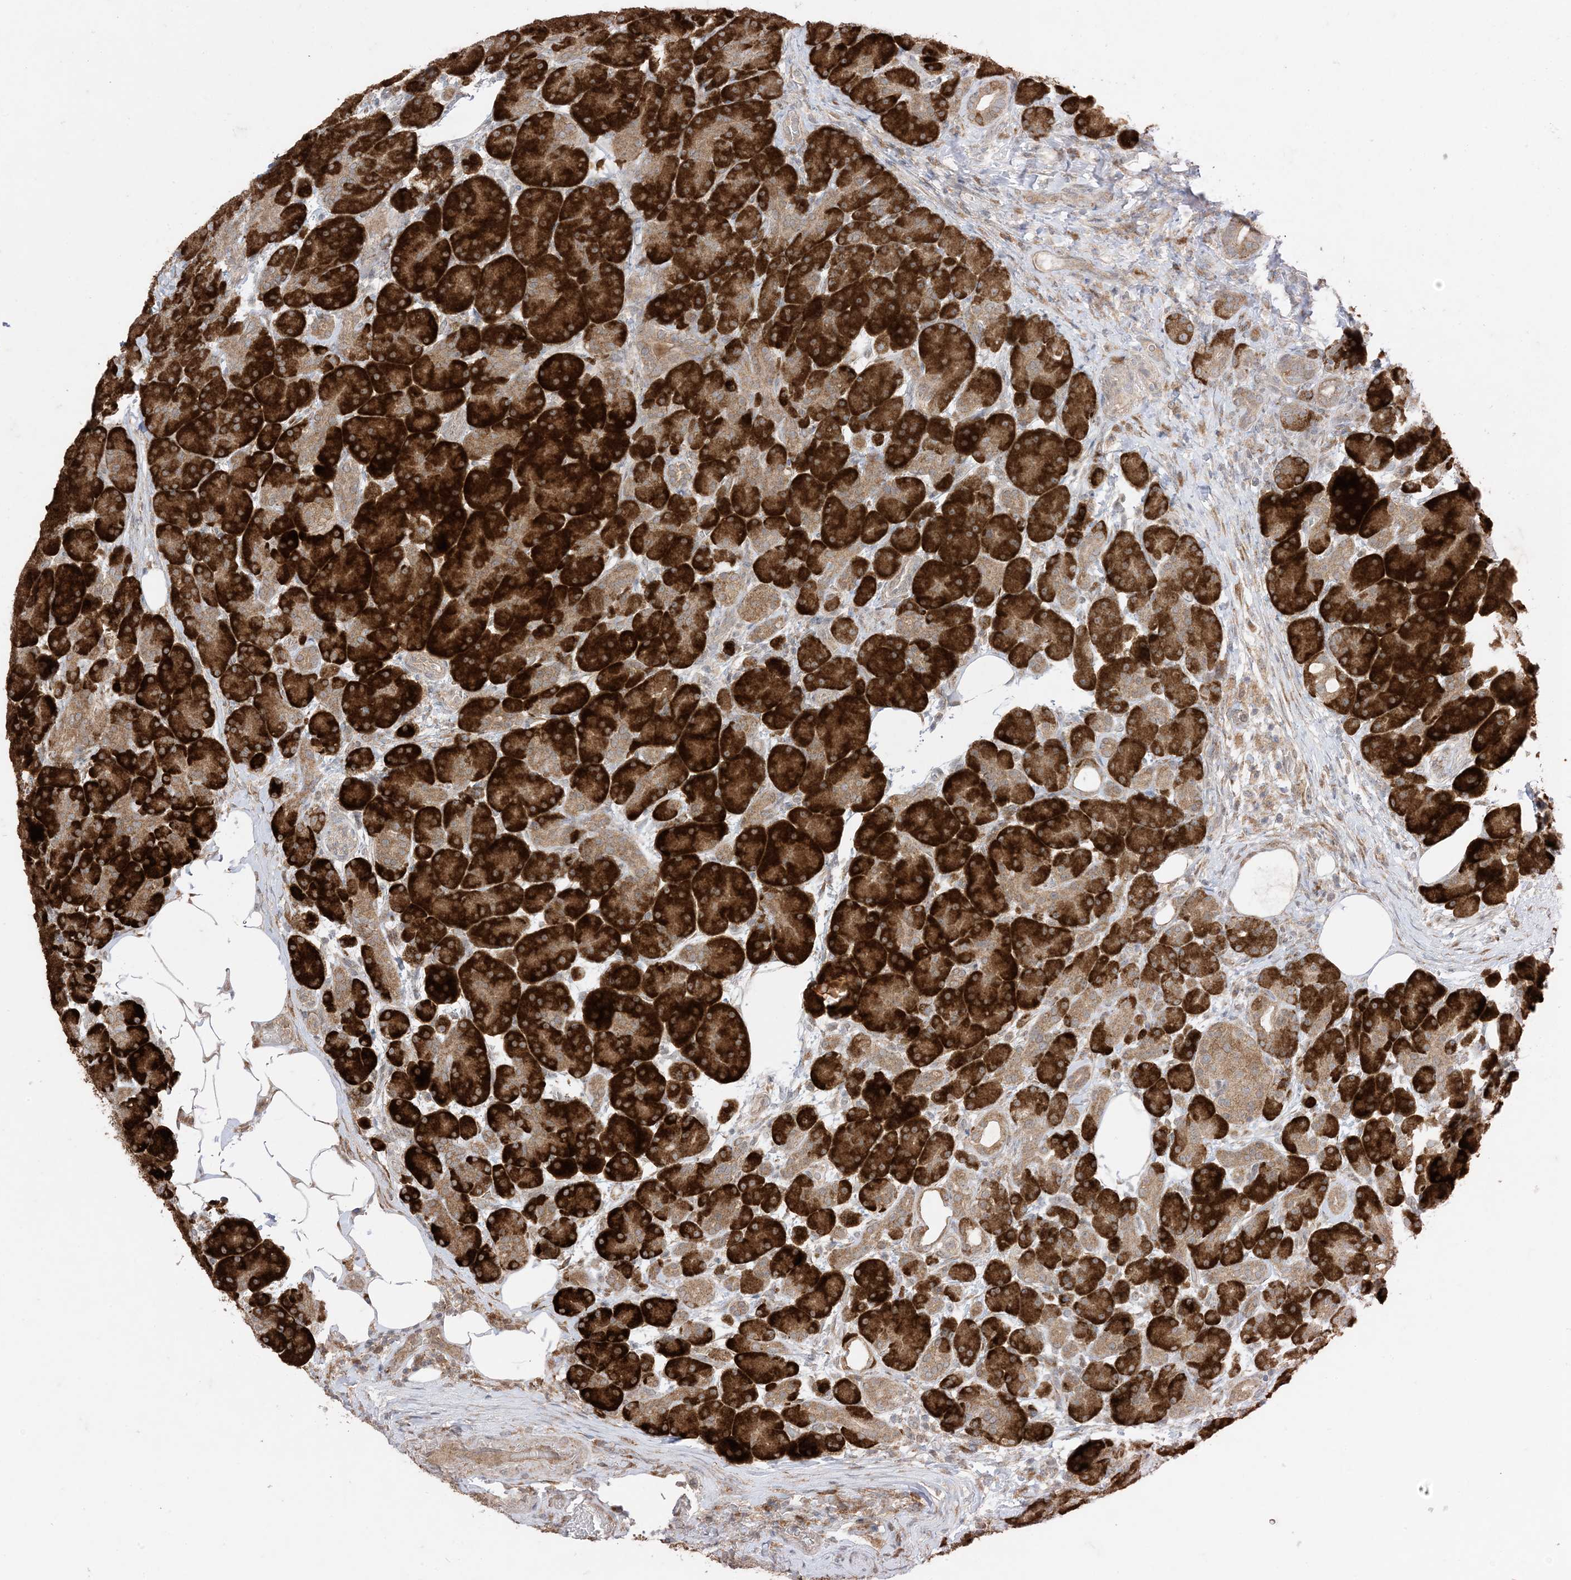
{"staining": {"intensity": "strong", "quantity": ">75%", "location": "cytoplasmic/membranous"}, "tissue": "pancreas", "cell_type": "Exocrine glandular cells", "image_type": "normal", "snomed": [{"axis": "morphology", "description": "Normal tissue, NOS"}, {"axis": "topography", "description": "Pancreas"}], "caption": "Immunohistochemistry (IHC) image of benign pancreas: human pancreas stained using IHC demonstrates high levels of strong protein expression localized specifically in the cytoplasmic/membranous of exocrine glandular cells, appearing as a cytoplasmic/membranous brown color.", "gene": "ODC1", "patient": {"sex": "male", "age": 63}}